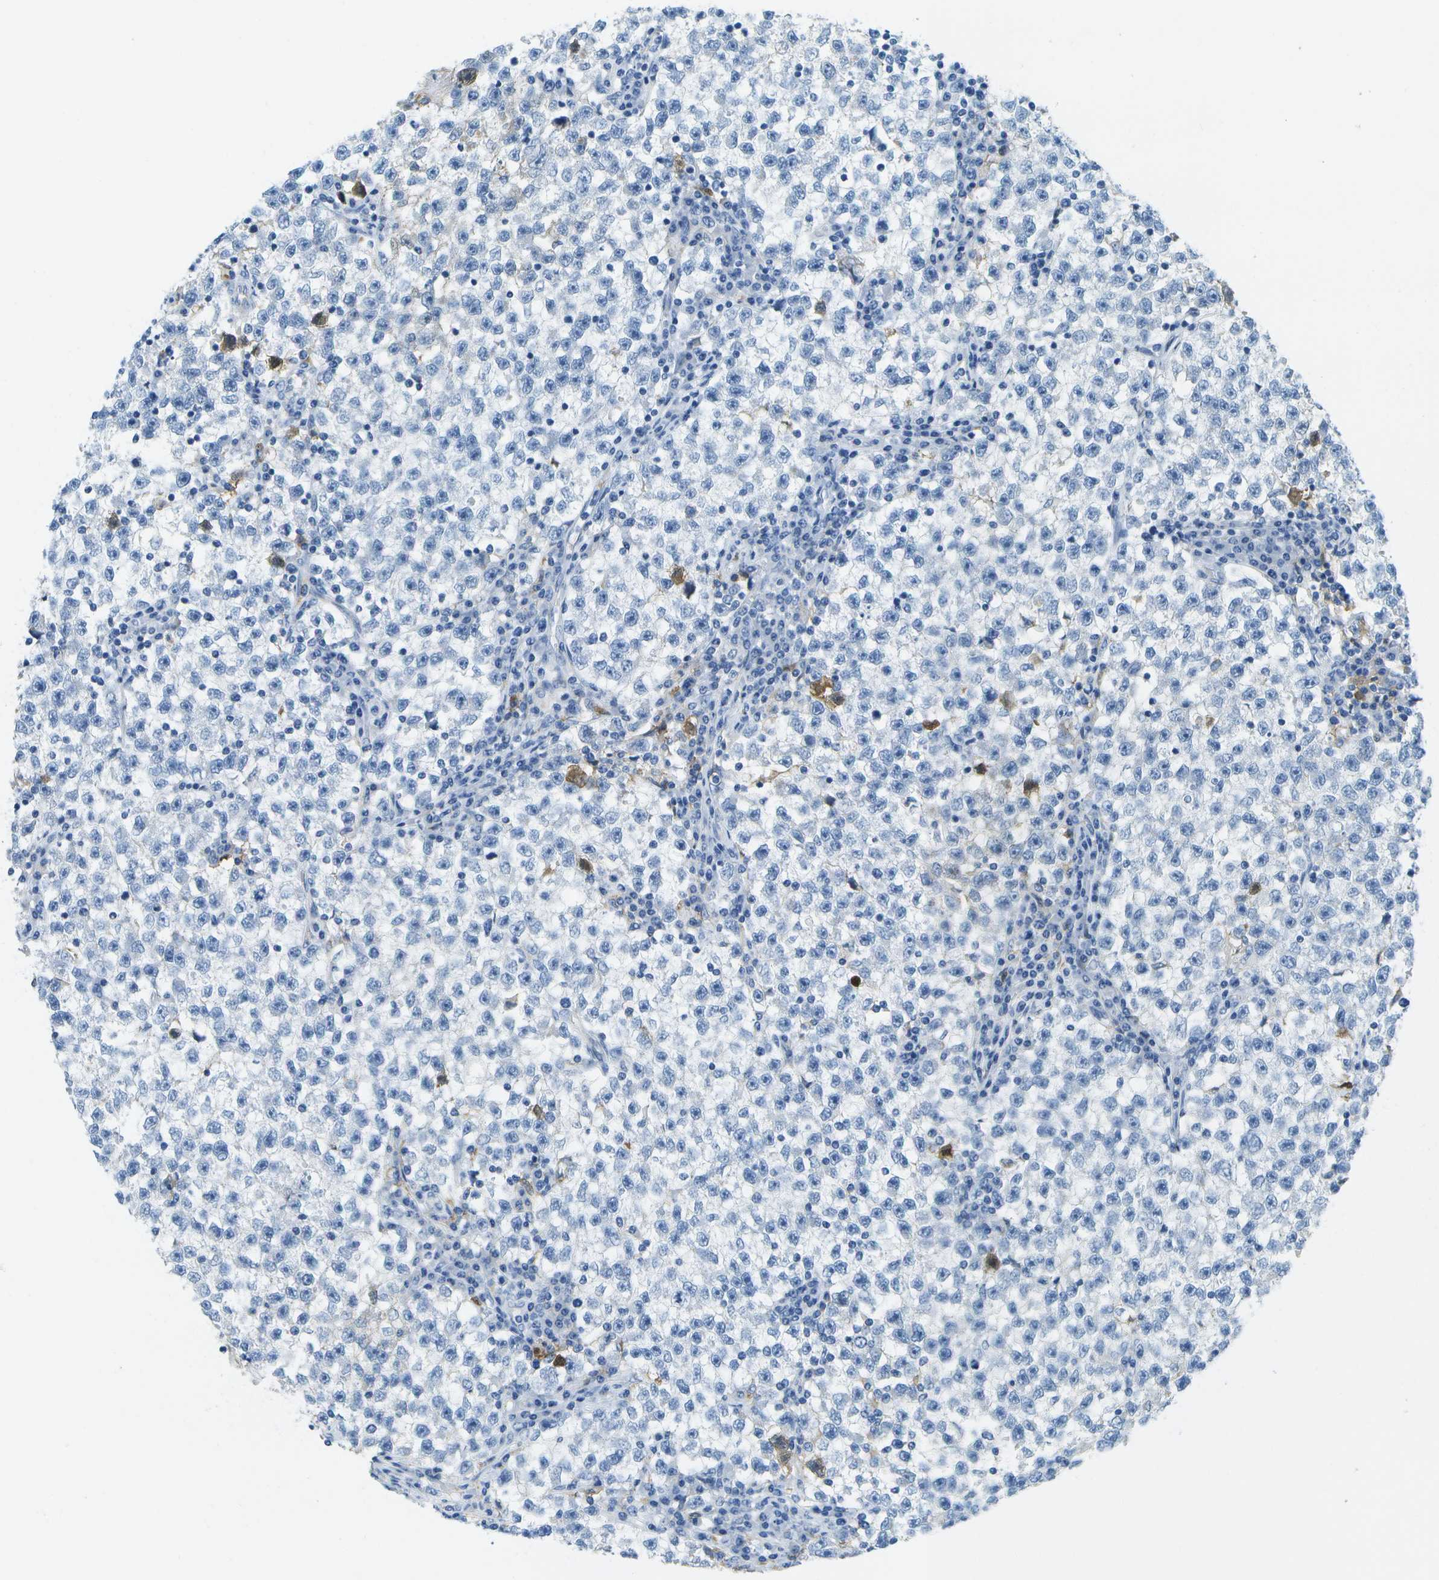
{"staining": {"intensity": "negative", "quantity": "none", "location": "none"}, "tissue": "testis cancer", "cell_type": "Tumor cells", "image_type": "cancer", "snomed": [{"axis": "morphology", "description": "Seminoma, NOS"}, {"axis": "topography", "description": "Testis"}], "caption": "An IHC micrograph of testis cancer is shown. There is no staining in tumor cells of testis cancer.", "gene": "SERPINA1", "patient": {"sex": "male", "age": 22}}